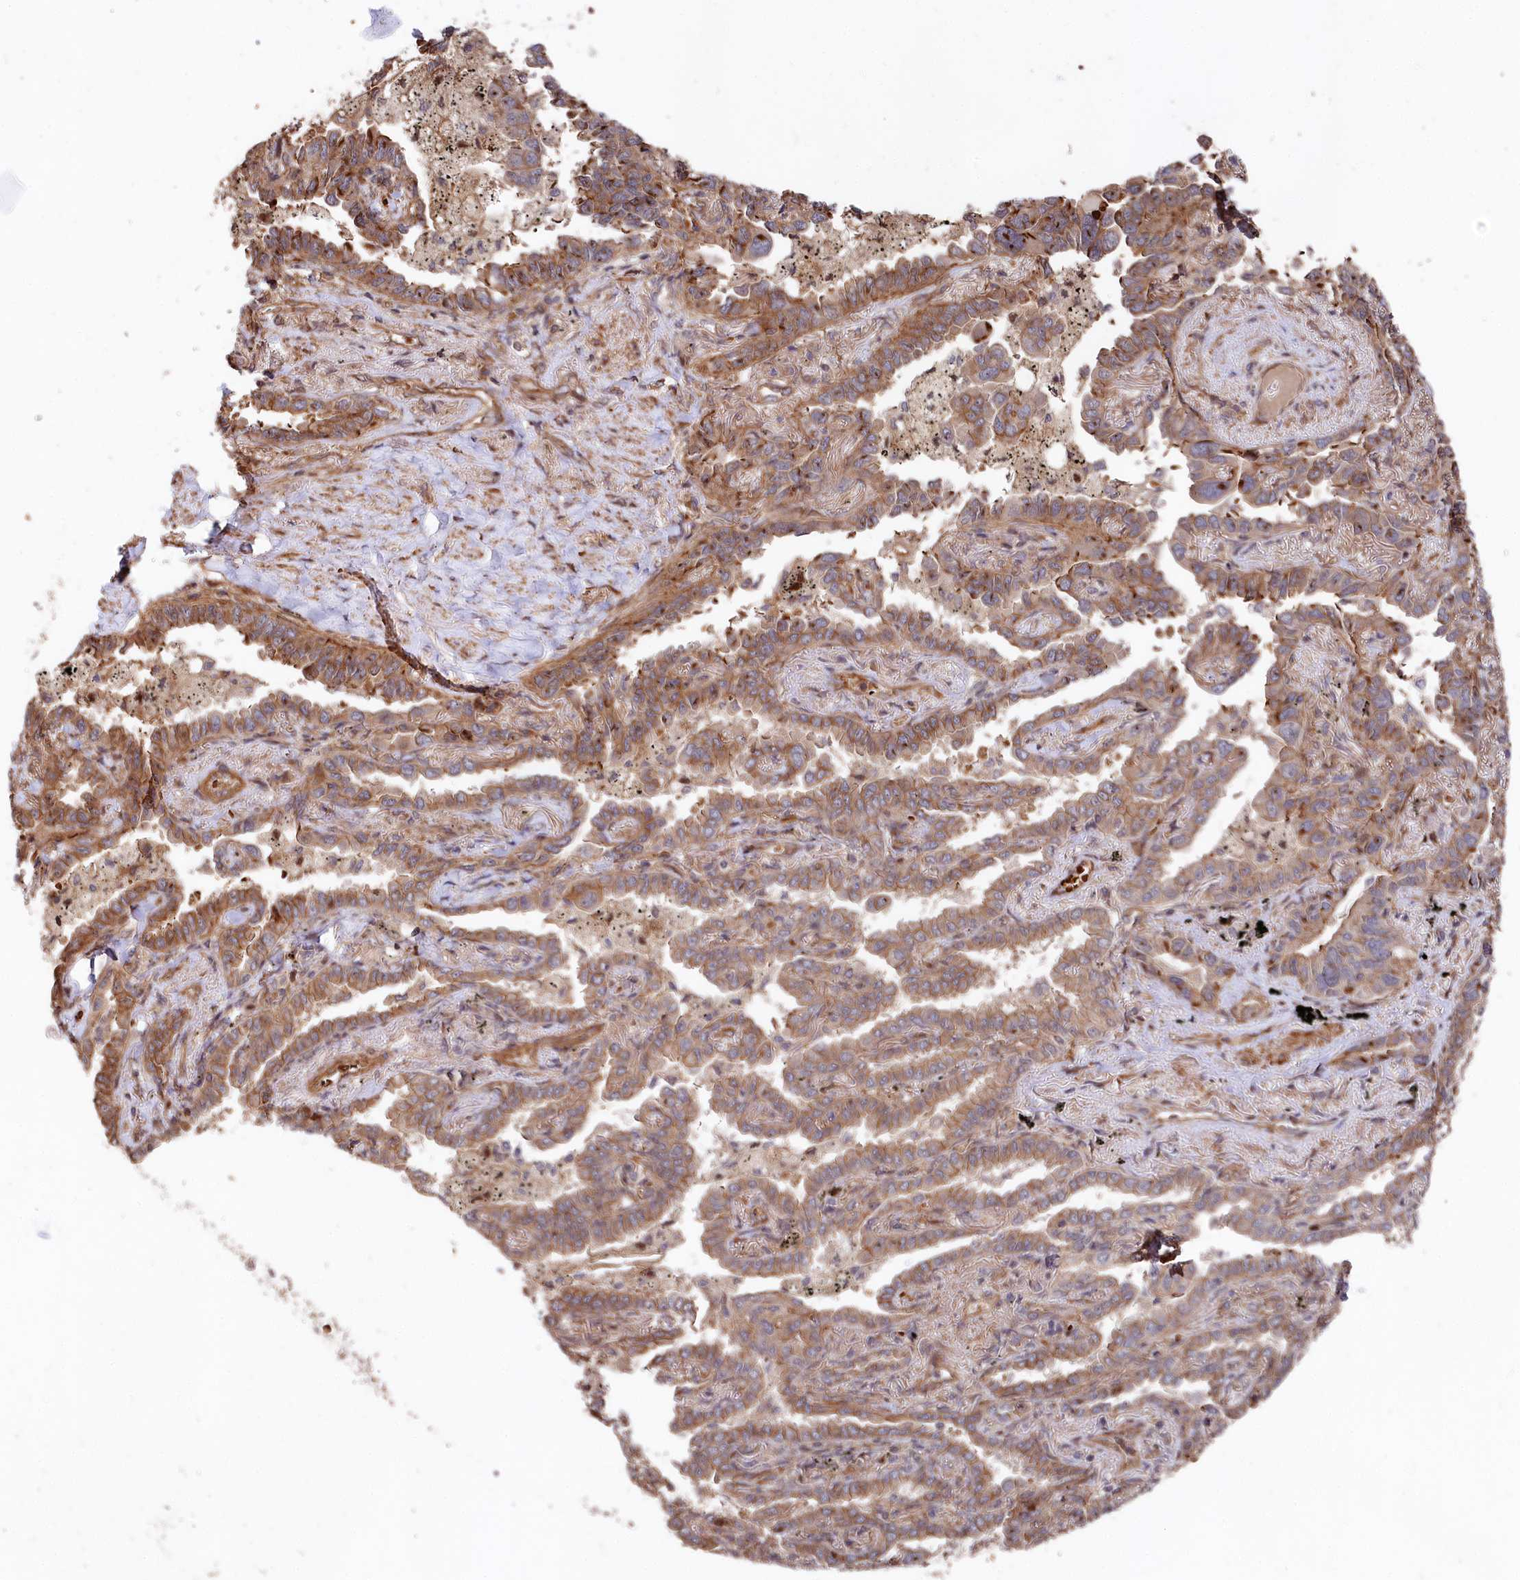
{"staining": {"intensity": "moderate", "quantity": ">75%", "location": "cytoplasmic/membranous"}, "tissue": "lung cancer", "cell_type": "Tumor cells", "image_type": "cancer", "snomed": [{"axis": "morphology", "description": "Adenocarcinoma, NOS"}, {"axis": "topography", "description": "Lung"}], "caption": "Protein staining reveals moderate cytoplasmic/membranous positivity in approximately >75% of tumor cells in lung cancer.", "gene": "TNKS1BP1", "patient": {"sex": "male", "age": 67}}